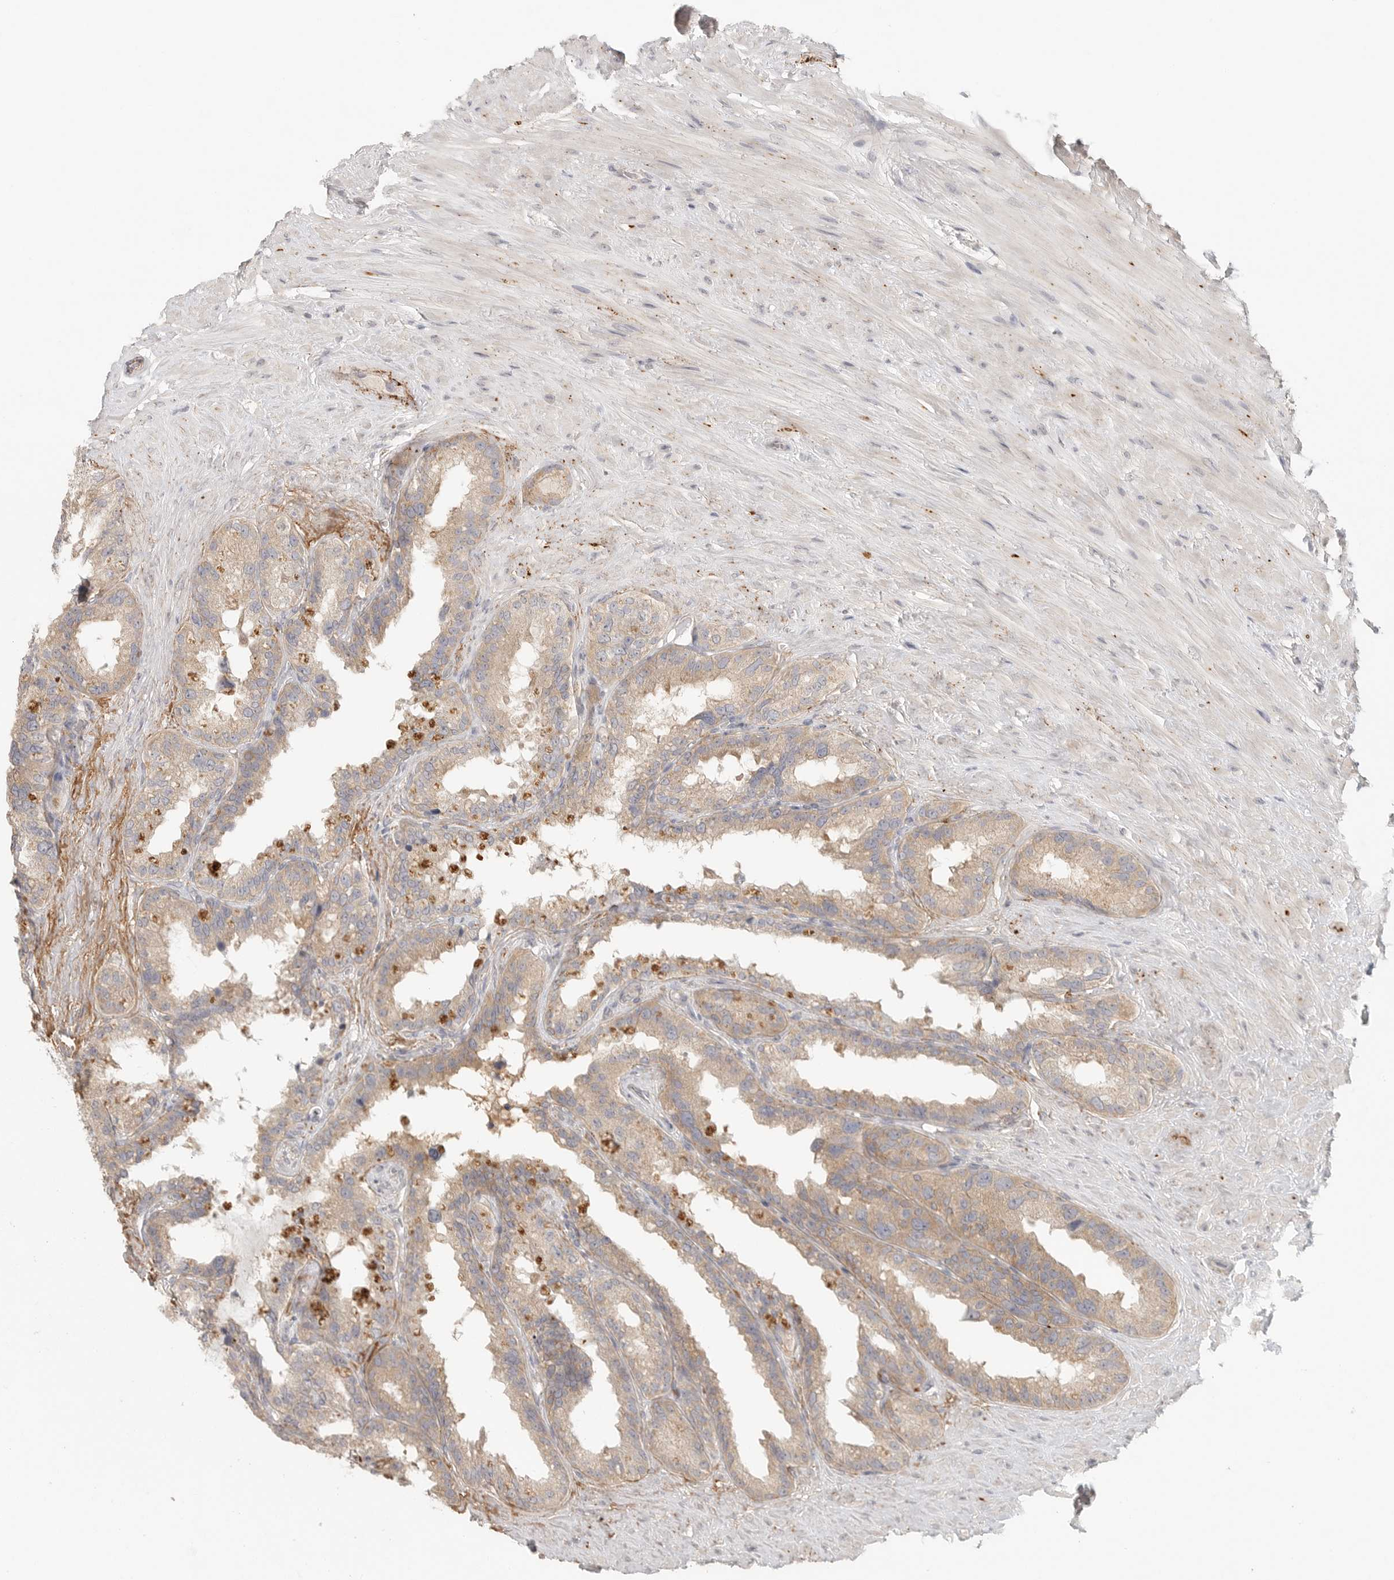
{"staining": {"intensity": "moderate", "quantity": "<25%", "location": "cytoplasmic/membranous"}, "tissue": "seminal vesicle", "cell_type": "Glandular cells", "image_type": "normal", "snomed": [{"axis": "morphology", "description": "Normal tissue, NOS"}, {"axis": "topography", "description": "Seminal veicle"}], "caption": "Immunohistochemical staining of unremarkable seminal vesicle displays low levels of moderate cytoplasmic/membranous positivity in about <25% of glandular cells. Nuclei are stained in blue.", "gene": "HDAC6", "patient": {"sex": "male", "age": 80}}